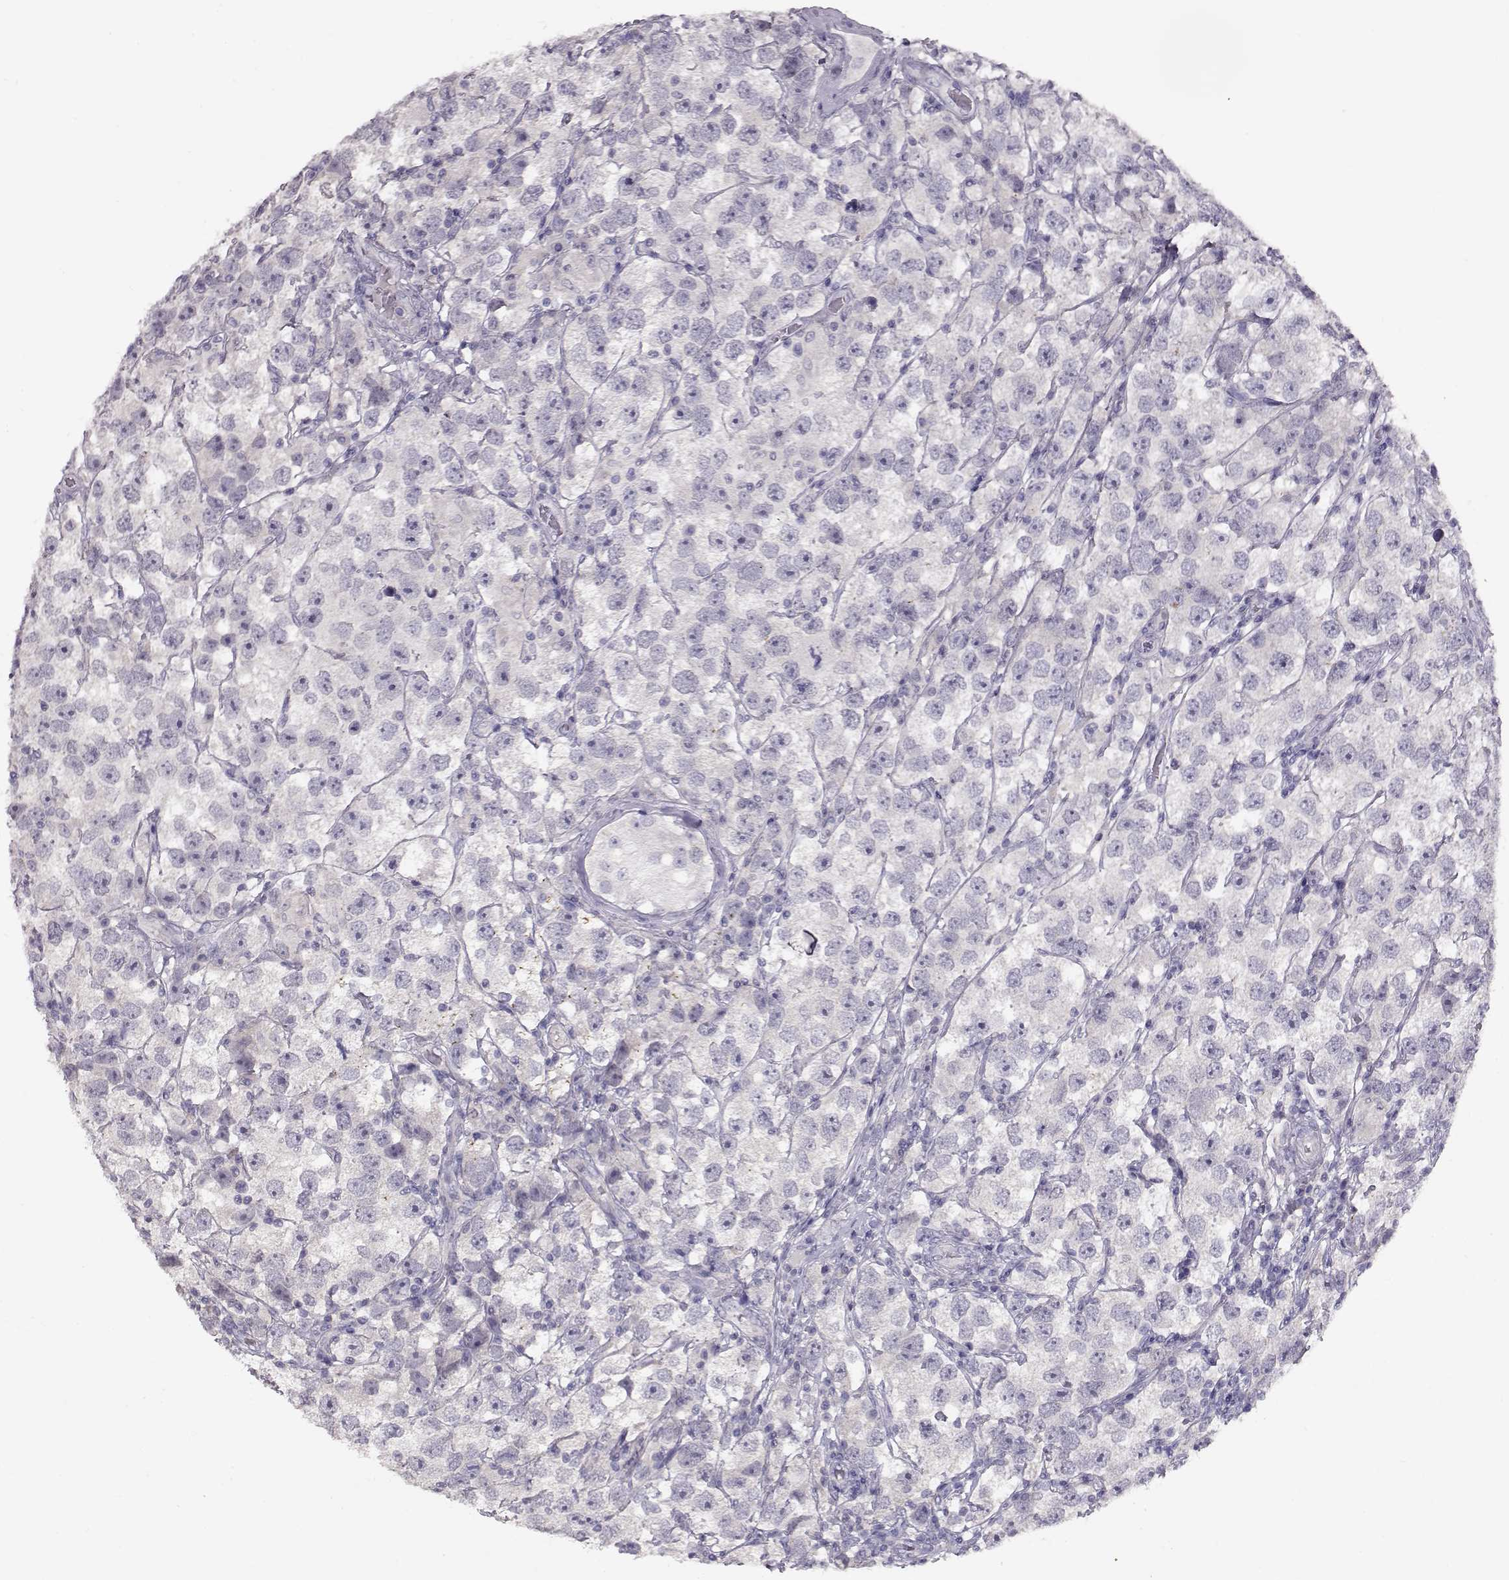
{"staining": {"intensity": "negative", "quantity": "none", "location": "none"}, "tissue": "testis cancer", "cell_type": "Tumor cells", "image_type": "cancer", "snomed": [{"axis": "morphology", "description": "Seminoma, NOS"}, {"axis": "topography", "description": "Testis"}], "caption": "An image of human testis cancer (seminoma) is negative for staining in tumor cells.", "gene": "GRK1", "patient": {"sex": "male", "age": 26}}